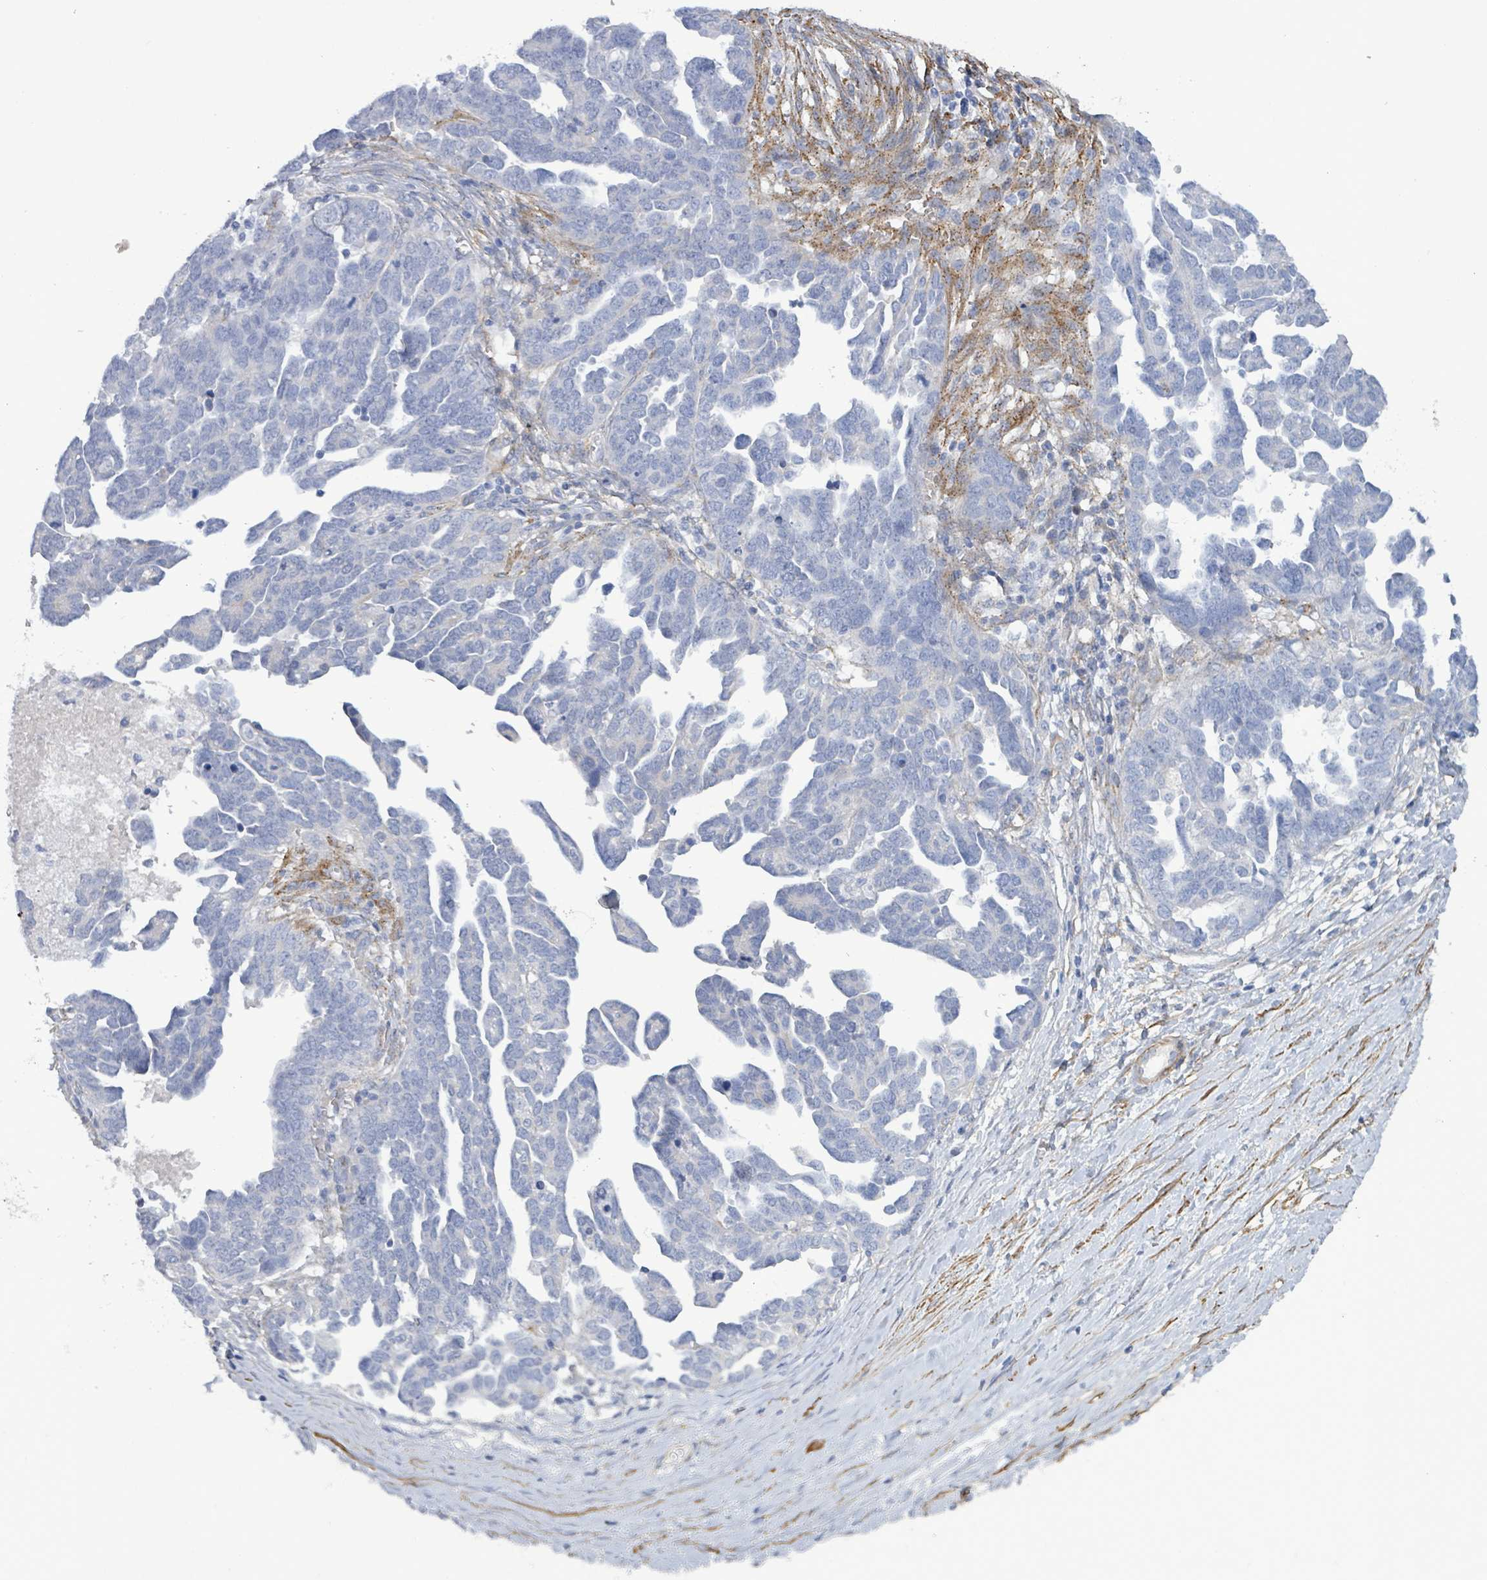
{"staining": {"intensity": "negative", "quantity": "none", "location": "none"}, "tissue": "ovarian cancer", "cell_type": "Tumor cells", "image_type": "cancer", "snomed": [{"axis": "morphology", "description": "Cystadenocarcinoma, serous, NOS"}, {"axis": "topography", "description": "Ovary"}], "caption": "There is no significant positivity in tumor cells of ovarian serous cystadenocarcinoma.", "gene": "DMRTC1B", "patient": {"sex": "female", "age": 54}}